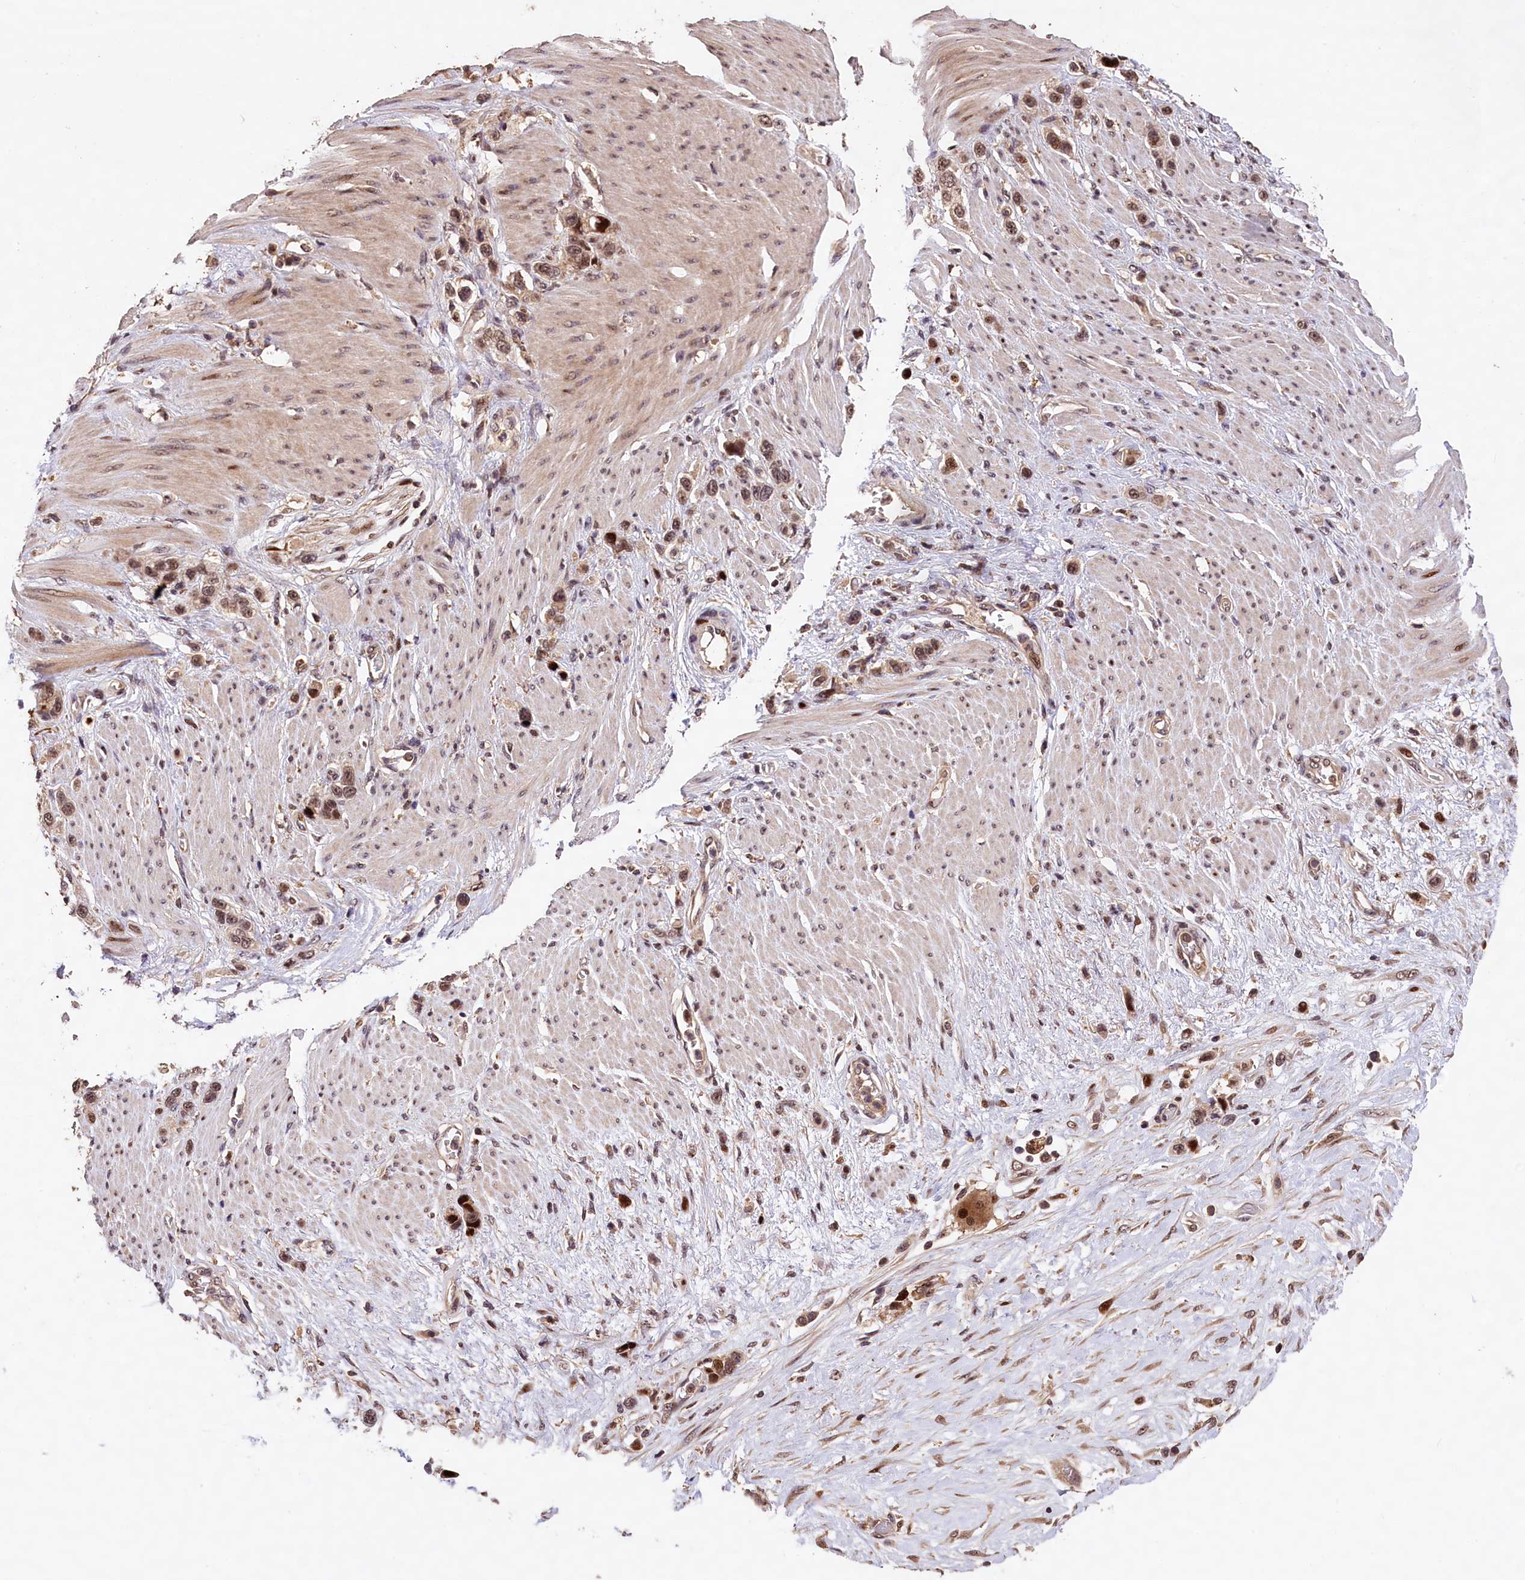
{"staining": {"intensity": "moderate", "quantity": ">75%", "location": "cytoplasmic/membranous,nuclear"}, "tissue": "stomach cancer", "cell_type": "Tumor cells", "image_type": "cancer", "snomed": [{"axis": "morphology", "description": "Adenocarcinoma, NOS"}, {"axis": "morphology", "description": "Adenocarcinoma, High grade"}, {"axis": "topography", "description": "Stomach, upper"}, {"axis": "topography", "description": "Stomach, lower"}], "caption": "Stomach cancer was stained to show a protein in brown. There is medium levels of moderate cytoplasmic/membranous and nuclear expression in approximately >75% of tumor cells. Nuclei are stained in blue.", "gene": "PHAF1", "patient": {"sex": "female", "age": 65}}